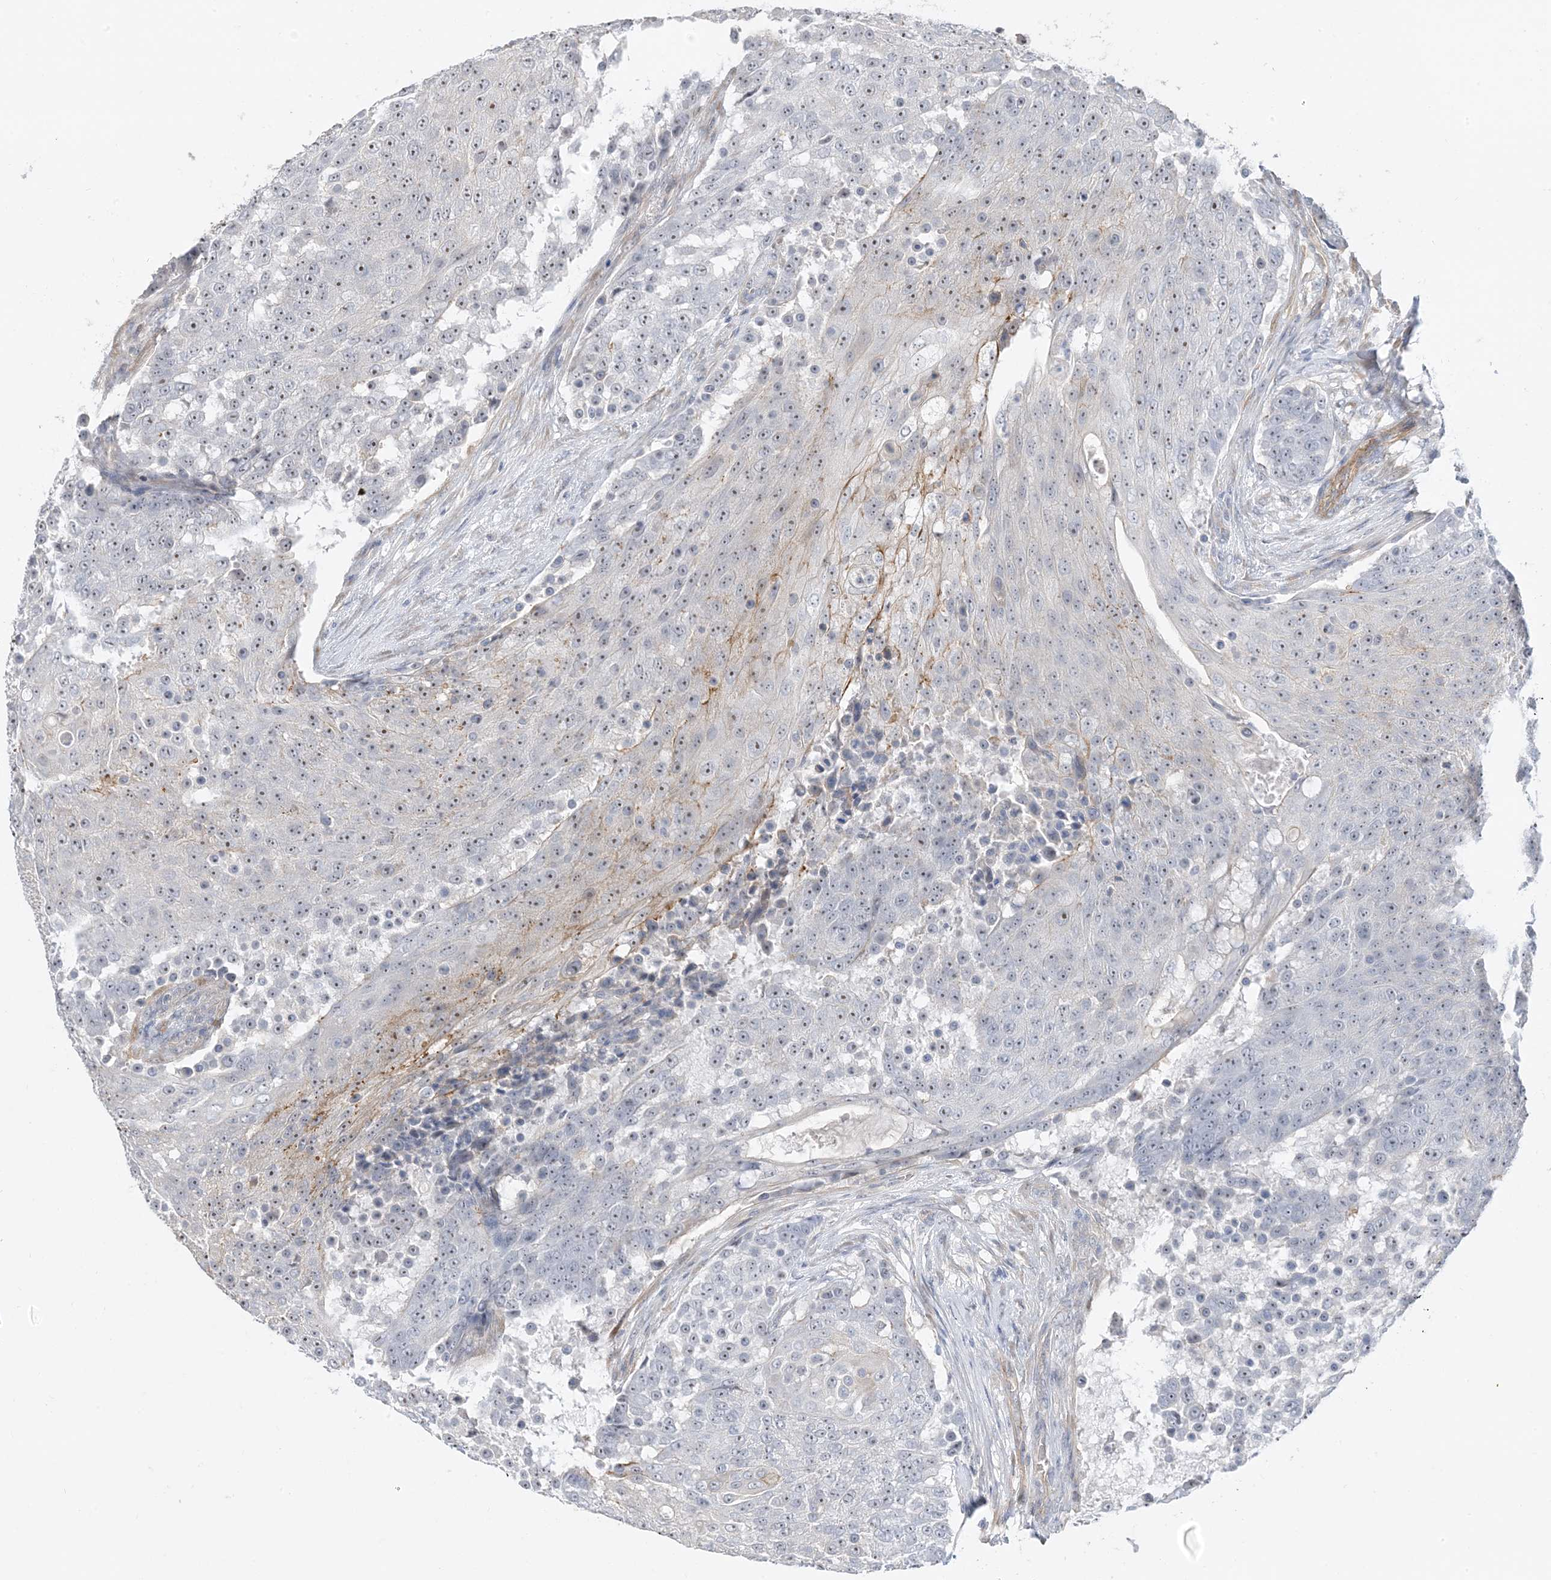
{"staining": {"intensity": "weak", "quantity": "<25%", "location": "cytoplasmic/membranous"}, "tissue": "urothelial cancer", "cell_type": "Tumor cells", "image_type": "cancer", "snomed": [{"axis": "morphology", "description": "Urothelial carcinoma, High grade"}, {"axis": "topography", "description": "Urinary bladder"}], "caption": "Urothelial cancer was stained to show a protein in brown. There is no significant positivity in tumor cells. The staining was performed using DAB to visualize the protein expression in brown, while the nuclei were stained in blue with hematoxylin (Magnification: 20x).", "gene": "IL36B", "patient": {"sex": "female", "age": 63}}